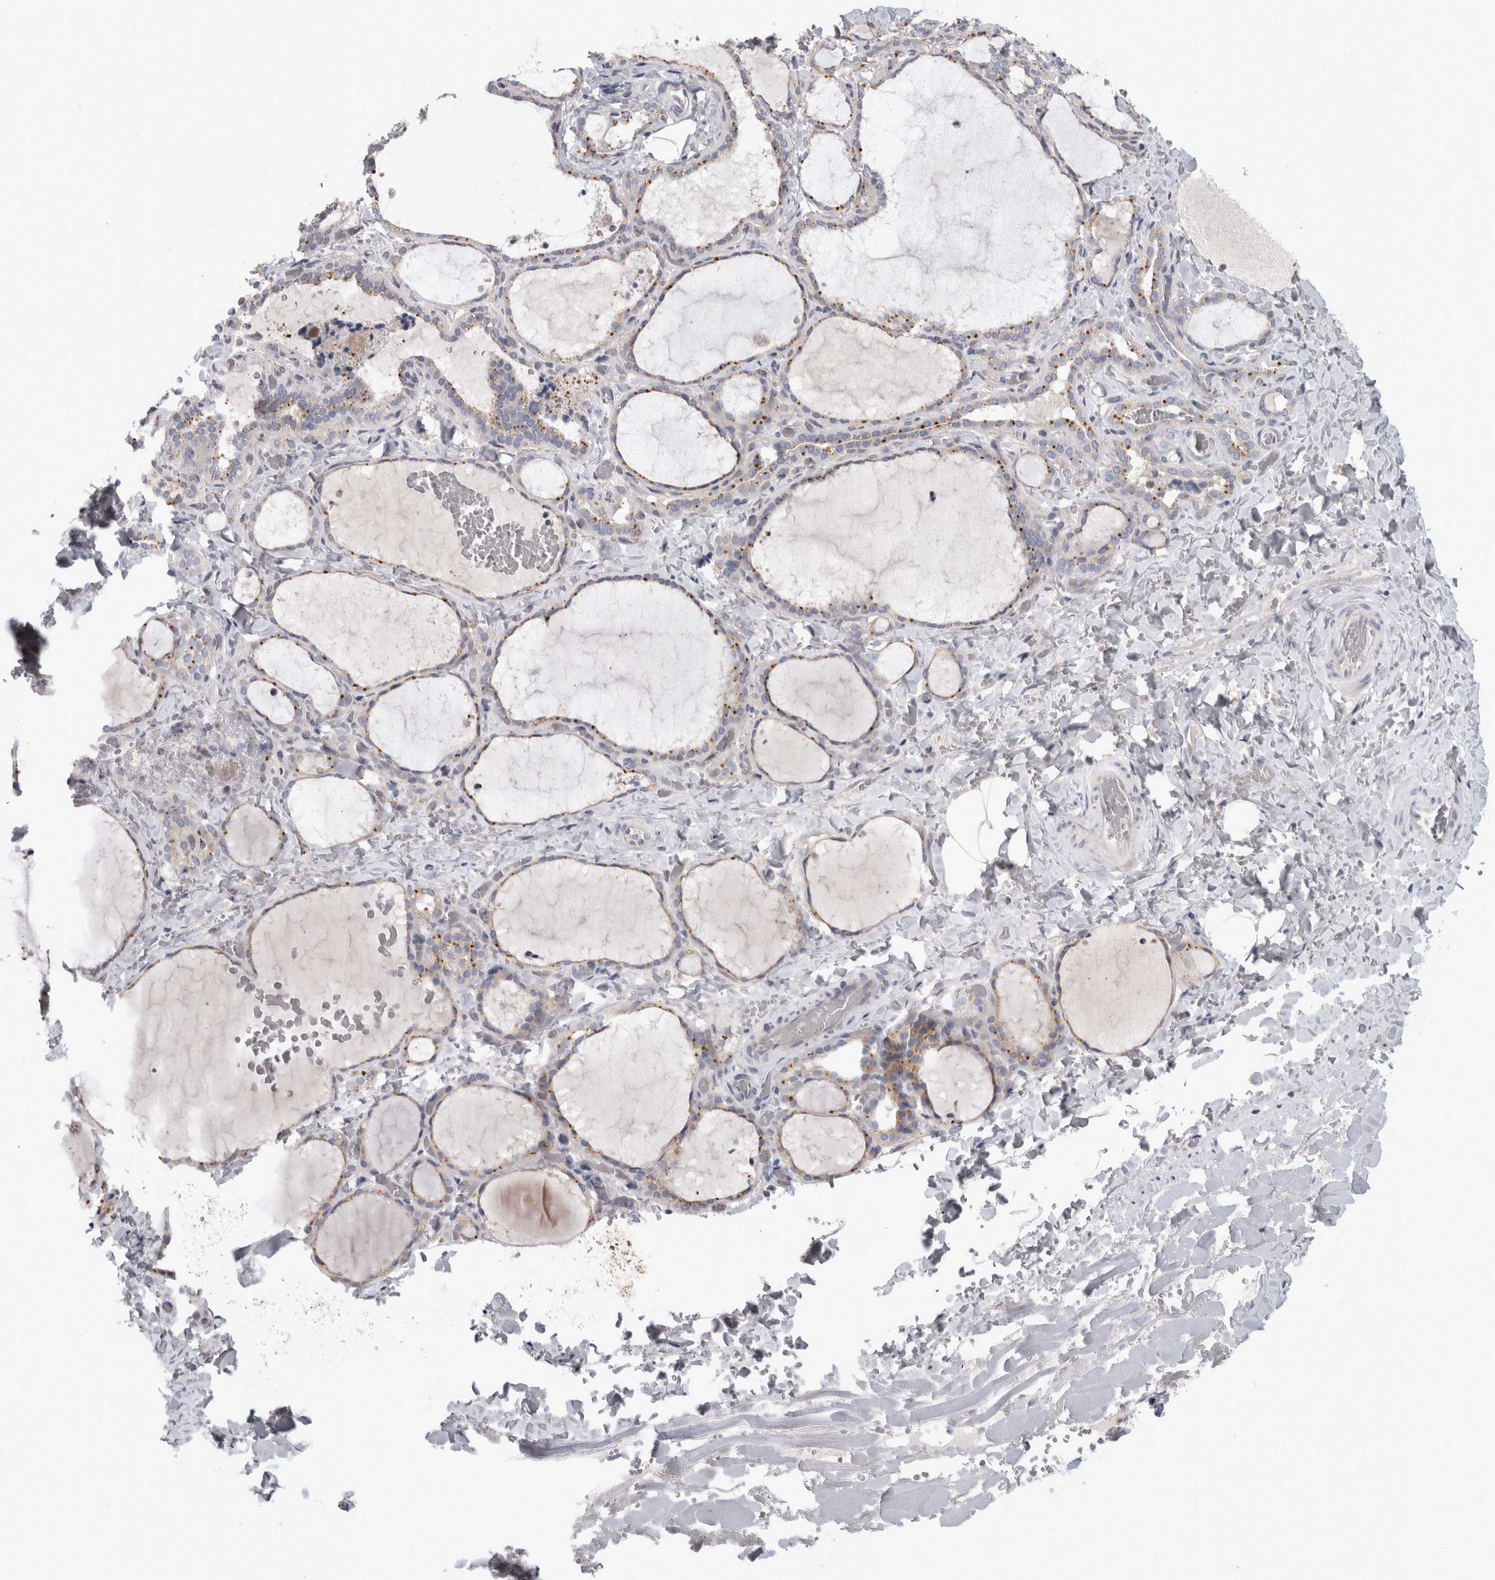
{"staining": {"intensity": "moderate", "quantity": "25%-75%", "location": "cytoplasmic/membranous"}, "tissue": "thyroid gland", "cell_type": "Glandular cells", "image_type": "normal", "snomed": [{"axis": "morphology", "description": "Normal tissue, NOS"}, {"axis": "topography", "description": "Thyroid gland"}], "caption": "Protein analysis of benign thyroid gland reveals moderate cytoplasmic/membranous positivity in about 25%-75% of glandular cells. (Stains: DAB in brown, nuclei in blue, Microscopy: brightfield microscopy at high magnification).", "gene": "ATXN2", "patient": {"sex": "female", "age": 22}}